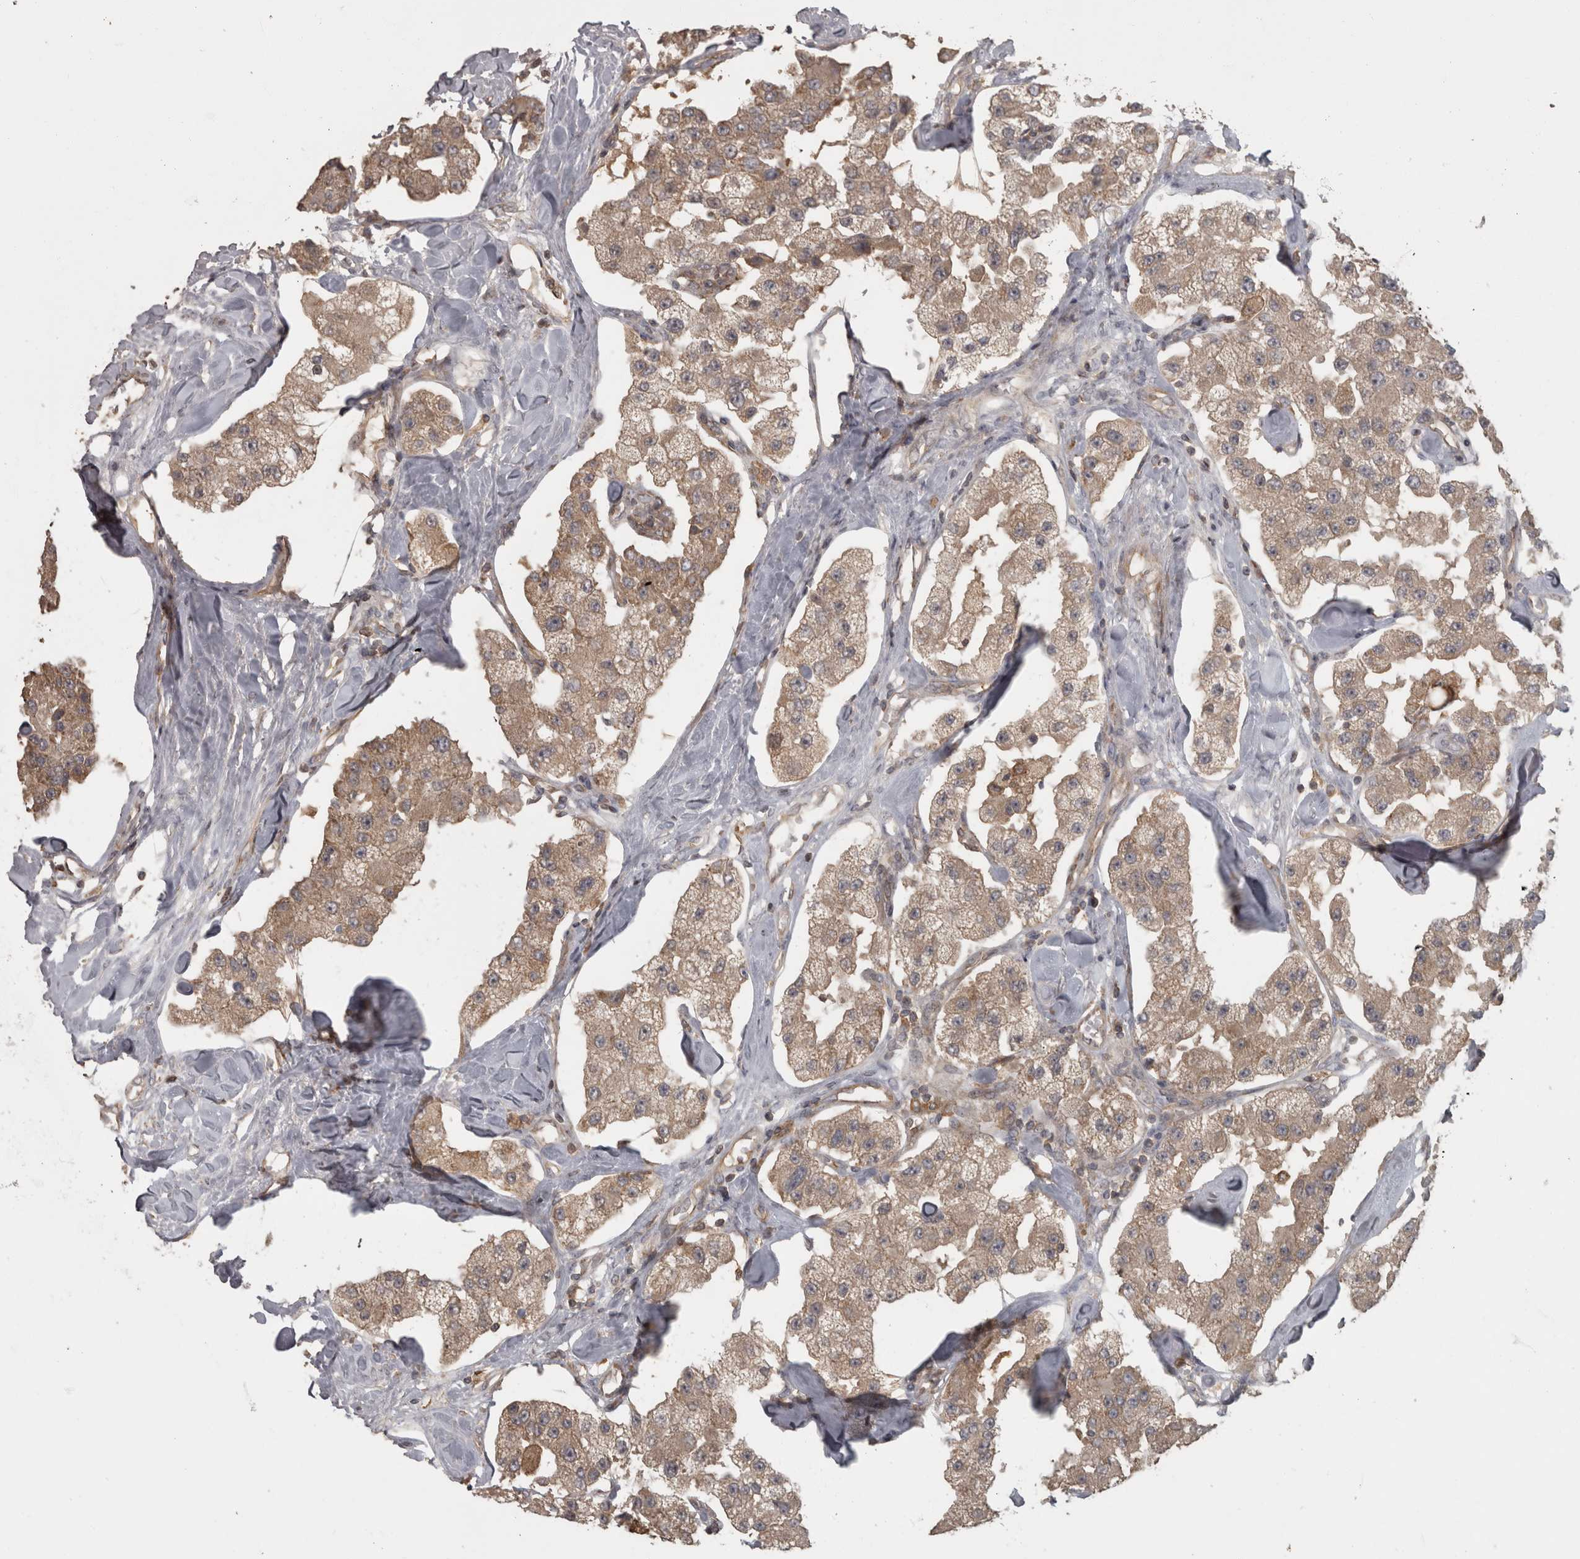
{"staining": {"intensity": "weak", "quantity": ">75%", "location": "cytoplasmic/membranous"}, "tissue": "carcinoid", "cell_type": "Tumor cells", "image_type": "cancer", "snomed": [{"axis": "morphology", "description": "Carcinoid, malignant, NOS"}, {"axis": "topography", "description": "Pancreas"}], "caption": "Carcinoid was stained to show a protein in brown. There is low levels of weak cytoplasmic/membranous expression in approximately >75% of tumor cells. (Brightfield microscopy of DAB IHC at high magnification).", "gene": "MICU3", "patient": {"sex": "male", "age": 41}}